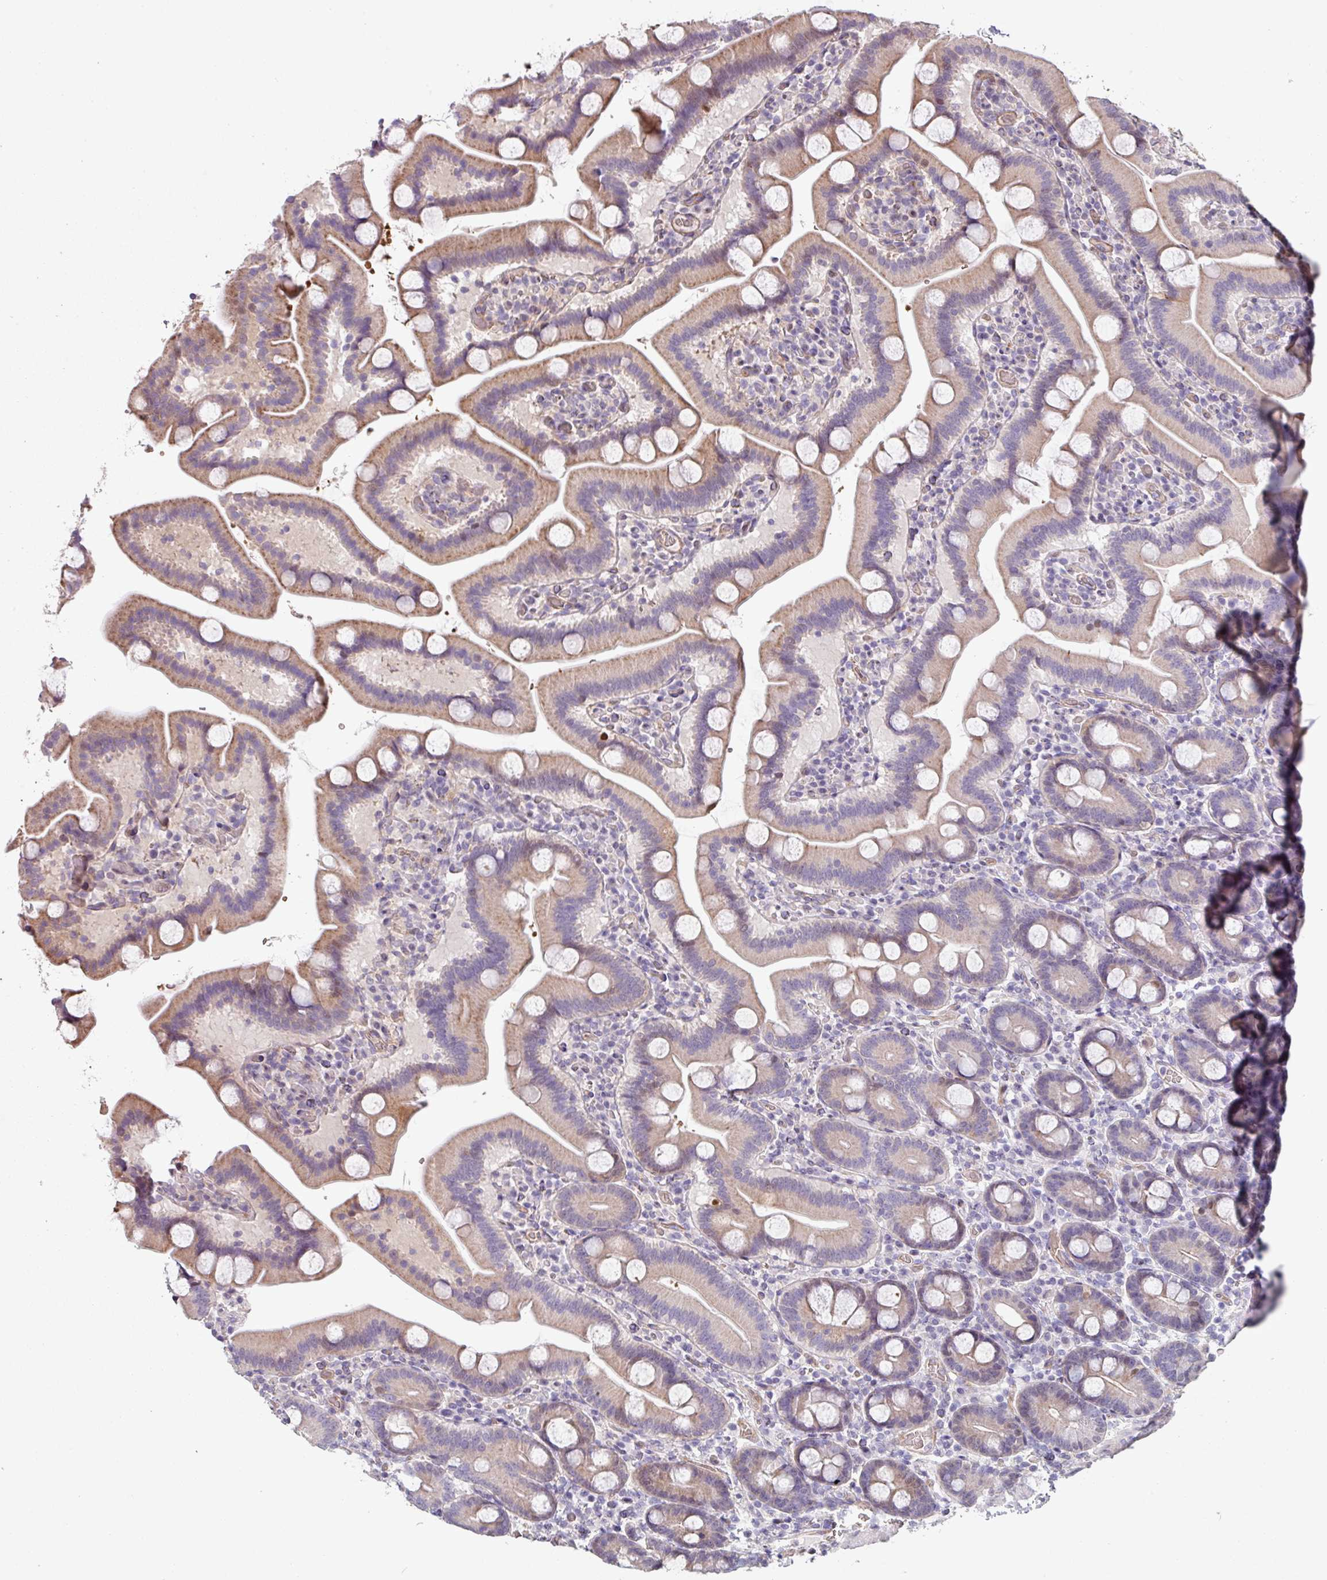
{"staining": {"intensity": "moderate", "quantity": "25%-75%", "location": "cytoplasmic/membranous"}, "tissue": "duodenum", "cell_type": "Glandular cells", "image_type": "normal", "snomed": [{"axis": "morphology", "description": "Normal tissue, NOS"}, {"axis": "topography", "description": "Duodenum"}], "caption": "Normal duodenum reveals moderate cytoplasmic/membranous expression in about 25%-75% of glandular cells.", "gene": "ANO9", "patient": {"sex": "male", "age": 55}}